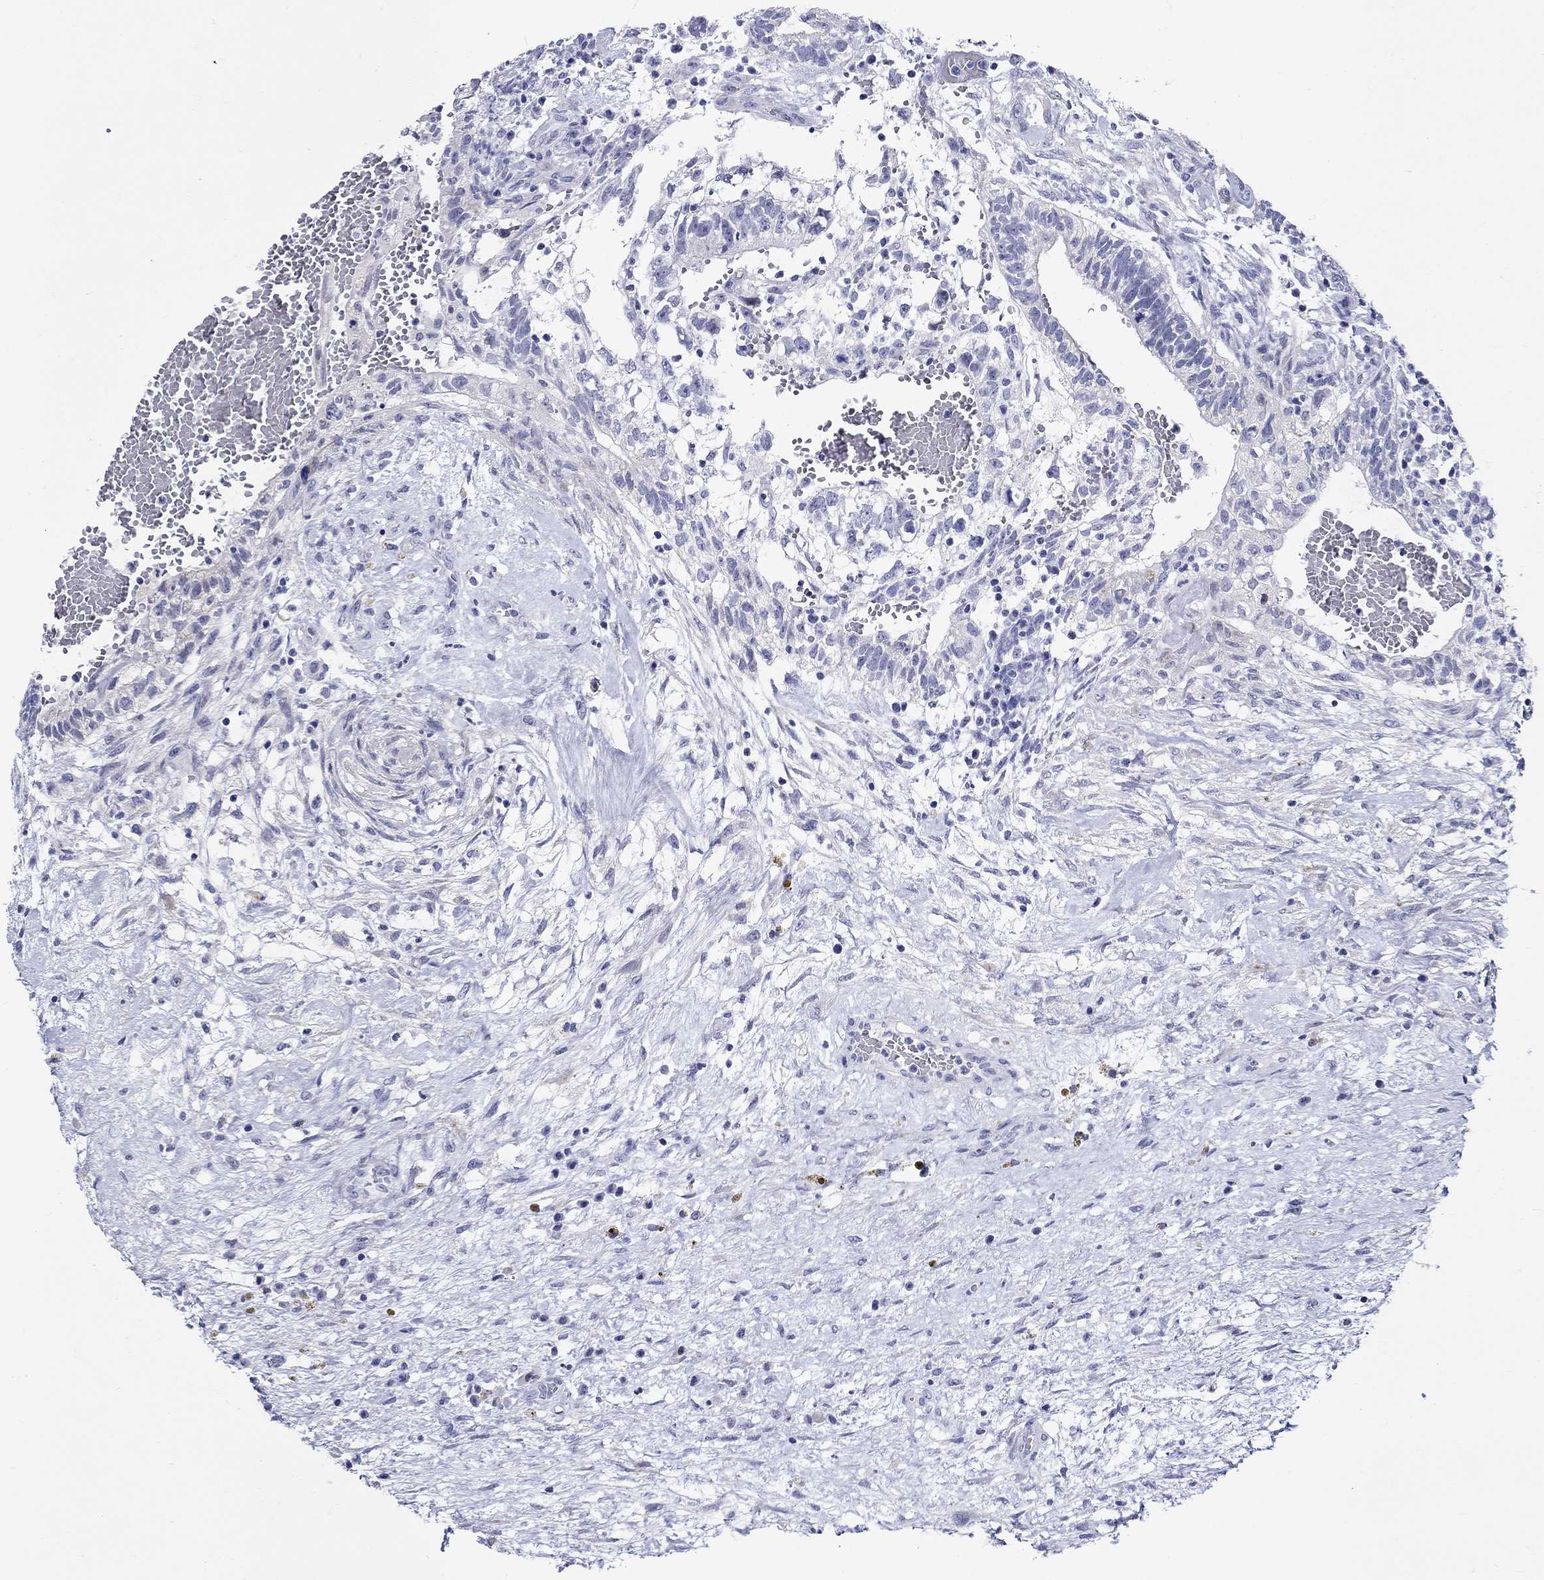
{"staining": {"intensity": "negative", "quantity": "none", "location": "none"}, "tissue": "testis cancer", "cell_type": "Tumor cells", "image_type": "cancer", "snomed": [{"axis": "morphology", "description": "Normal tissue, NOS"}, {"axis": "morphology", "description": "Carcinoma, Embryonal, NOS"}, {"axis": "topography", "description": "Testis"}, {"axis": "topography", "description": "Epididymis"}], "caption": "A histopathology image of testis cancer stained for a protein demonstrates no brown staining in tumor cells. (IHC, brightfield microscopy, high magnification).", "gene": "CRYGS", "patient": {"sex": "male", "age": 32}}